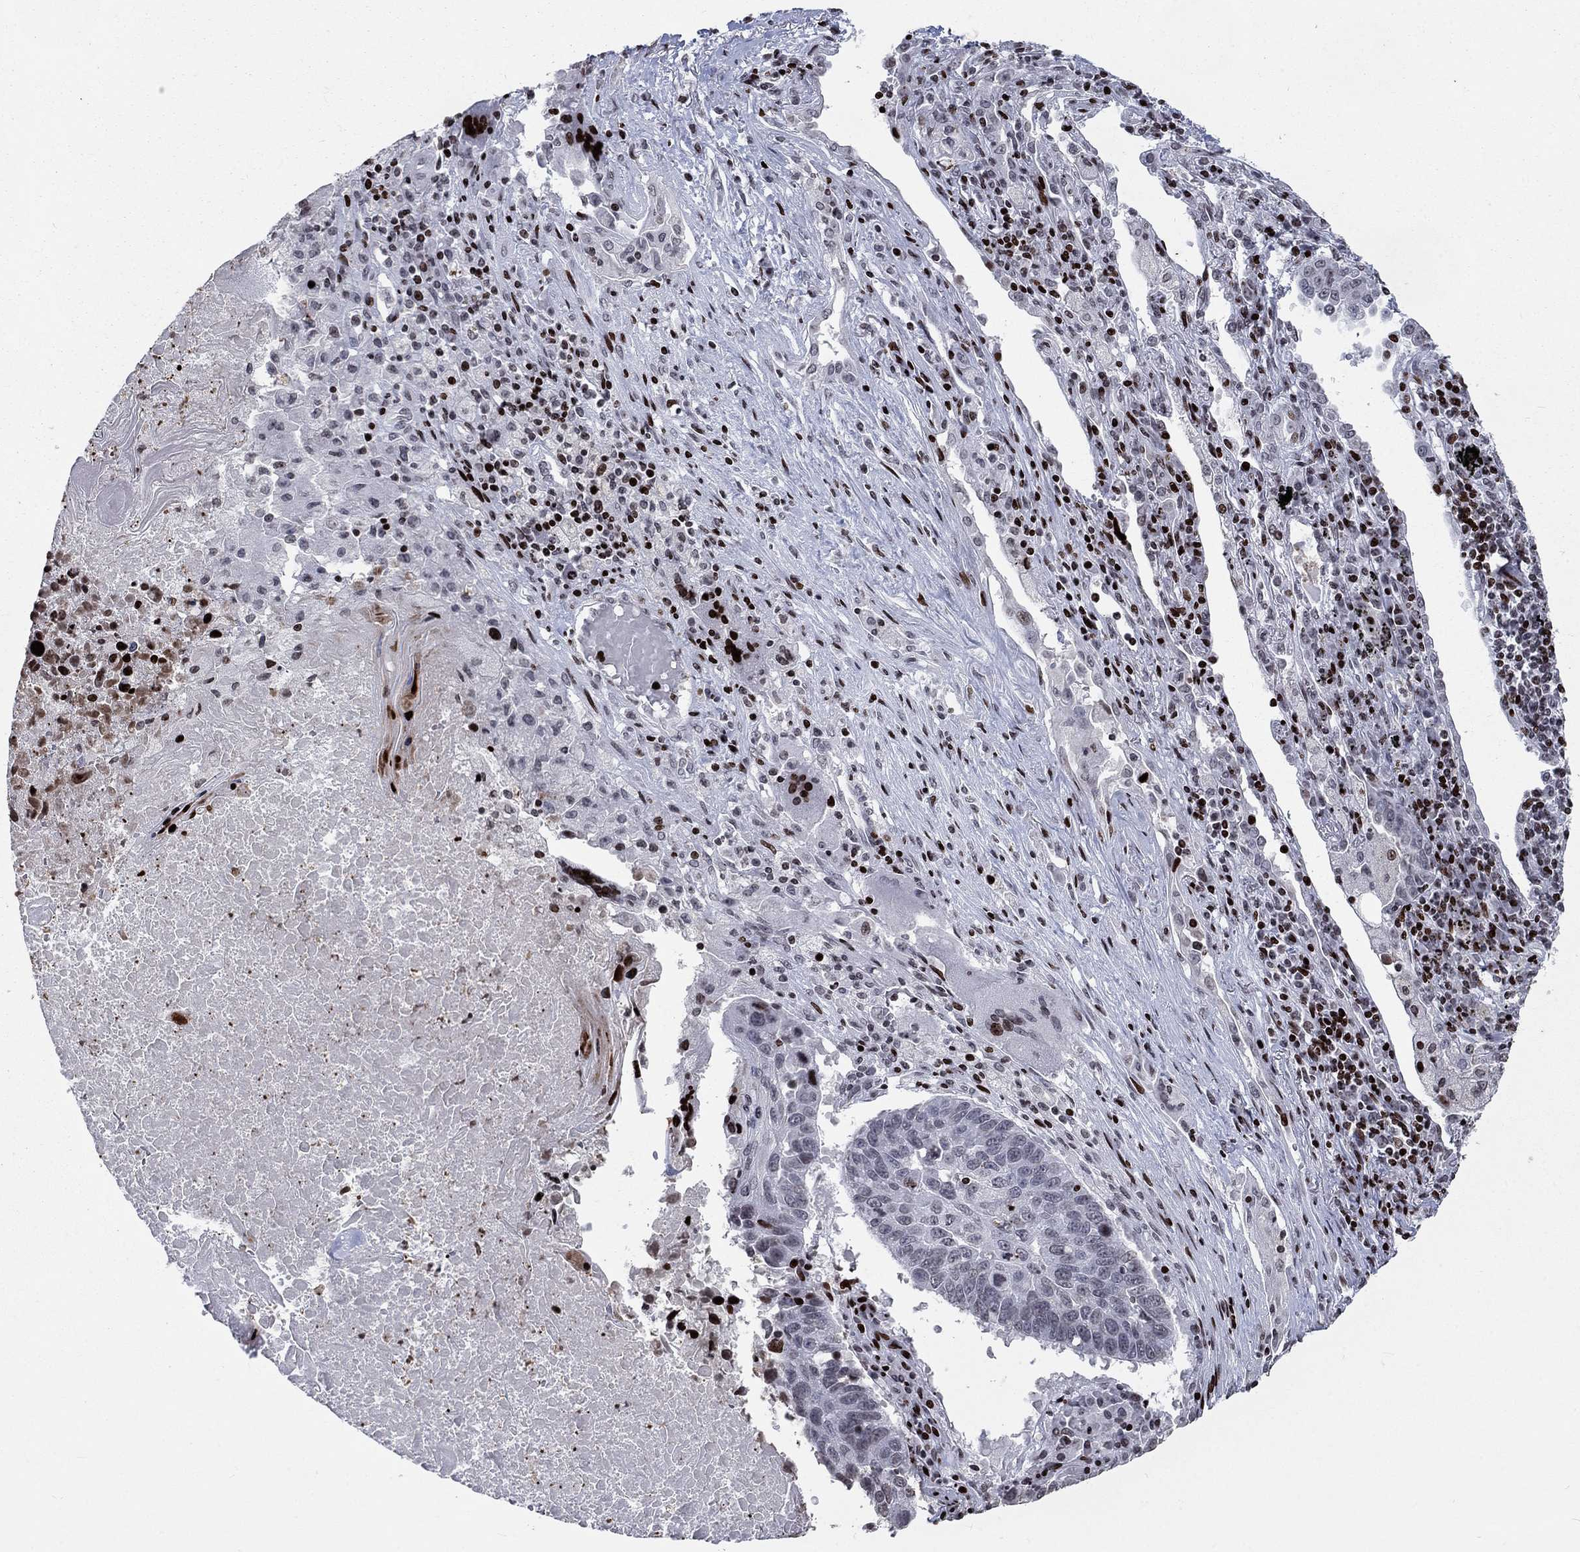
{"staining": {"intensity": "negative", "quantity": "none", "location": "none"}, "tissue": "lung cancer", "cell_type": "Tumor cells", "image_type": "cancer", "snomed": [{"axis": "morphology", "description": "Squamous cell carcinoma, NOS"}, {"axis": "topography", "description": "Lung"}], "caption": "DAB (3,3'-diaminobenzidine) immunohistochemical staining of human squamous cell carcinoma (lung) demonstrates no significant staining in tumor cells.", "gene": "SRSF3", "patient": {"sex": "male", "age": 73}}